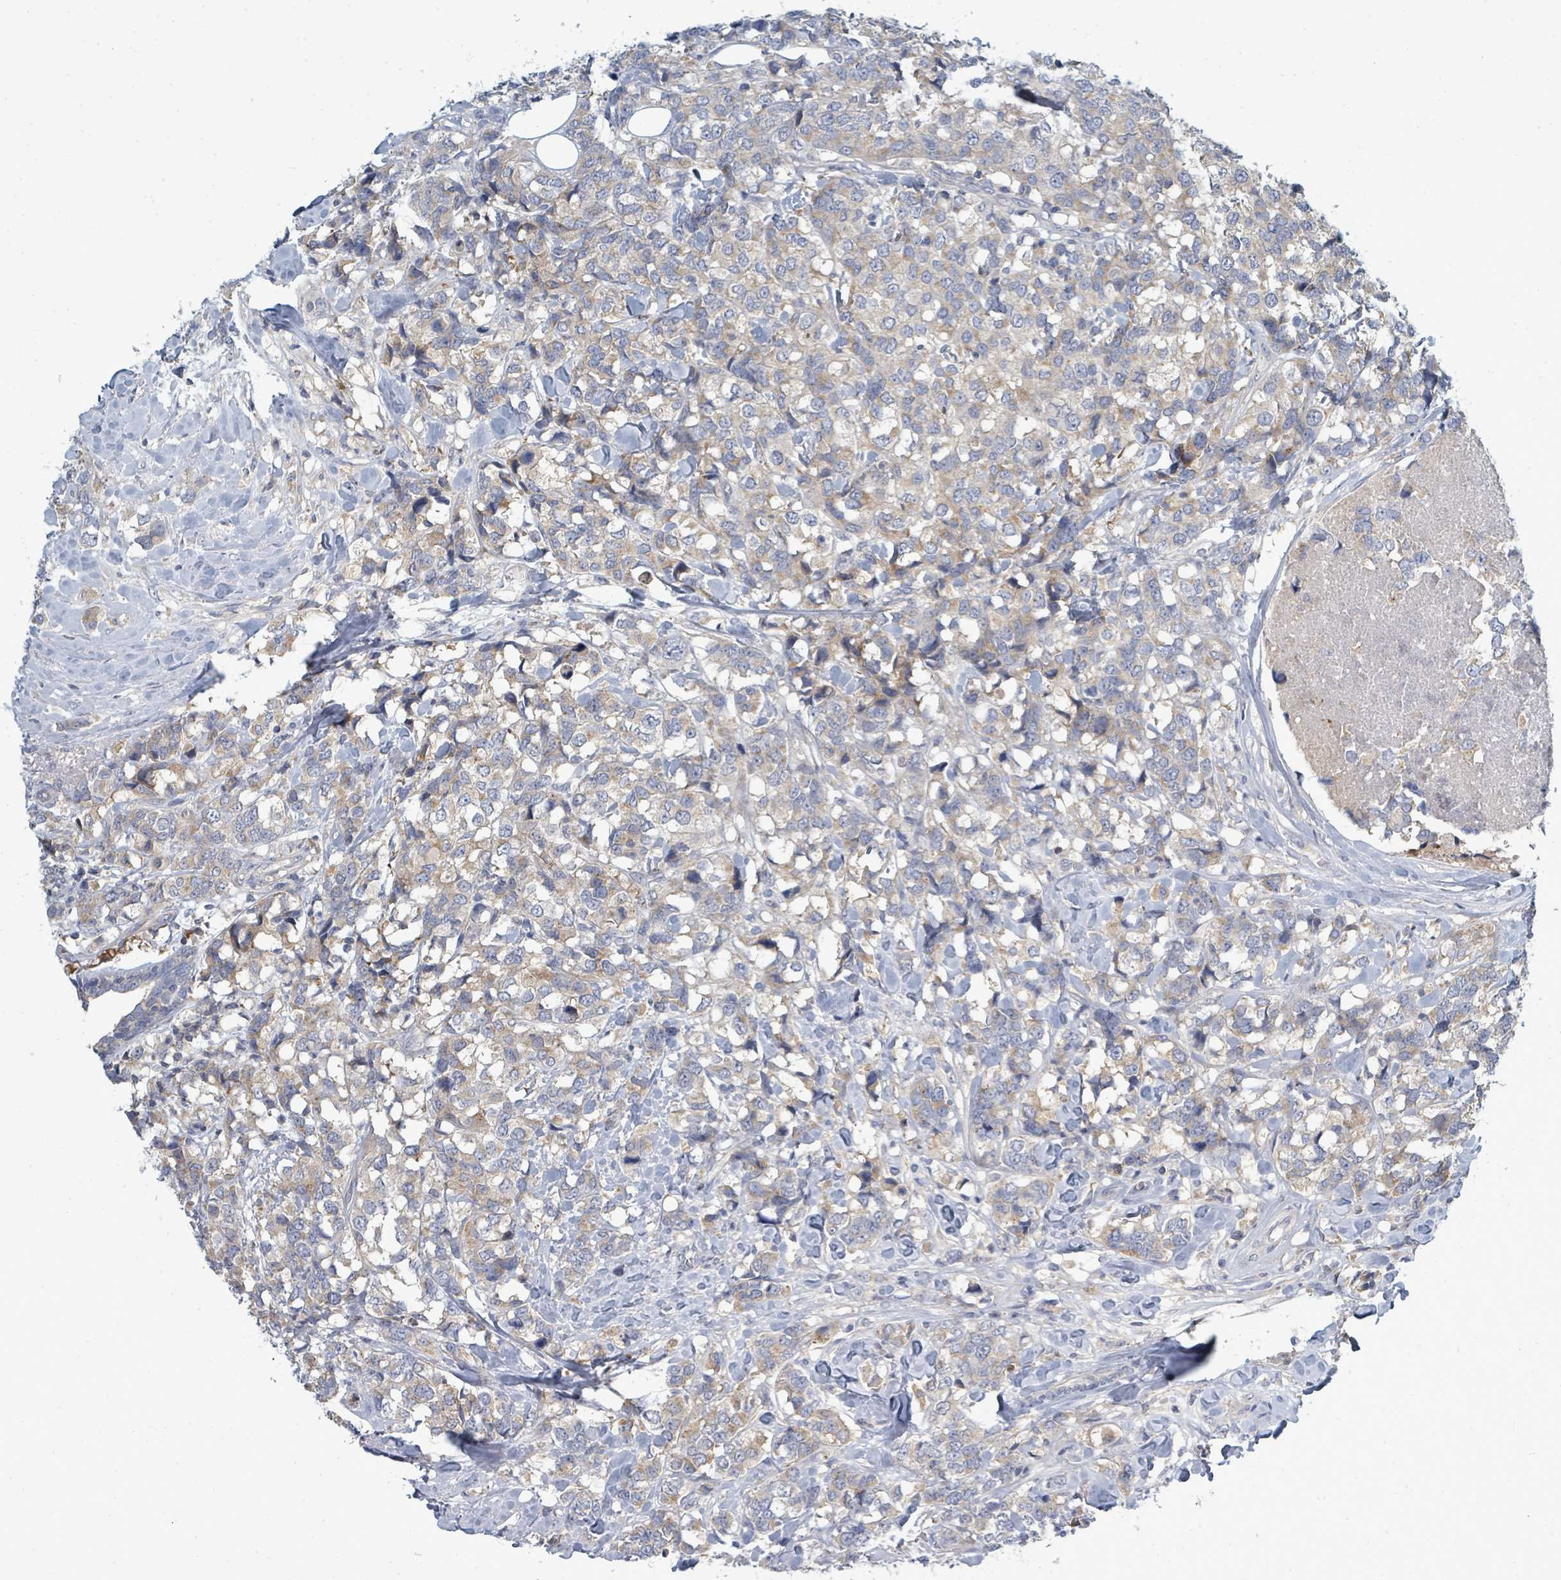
{"staining": {"intensity": "weak", "quantity": "25%-75%", "location": "cytoplasmic/membranous"}, "tissue": "breast cancer", "cell_type": "Tumor cells", "image_type": "cancer", "snomed": [{"axis": "morphology", "description": "Lobular carcinoma"}, {"axis": "topography", "description": "Breast"}], "caption": "Breast cancer (lobular carcinoma) tissue demonstrates weak cytoplasmic/membranous positivity in about 25%-75% of tumor cells, visualized by immunohistochemistry.", "gene": "SLC25A23", "patient": {"sex": "female", "age": 59}}